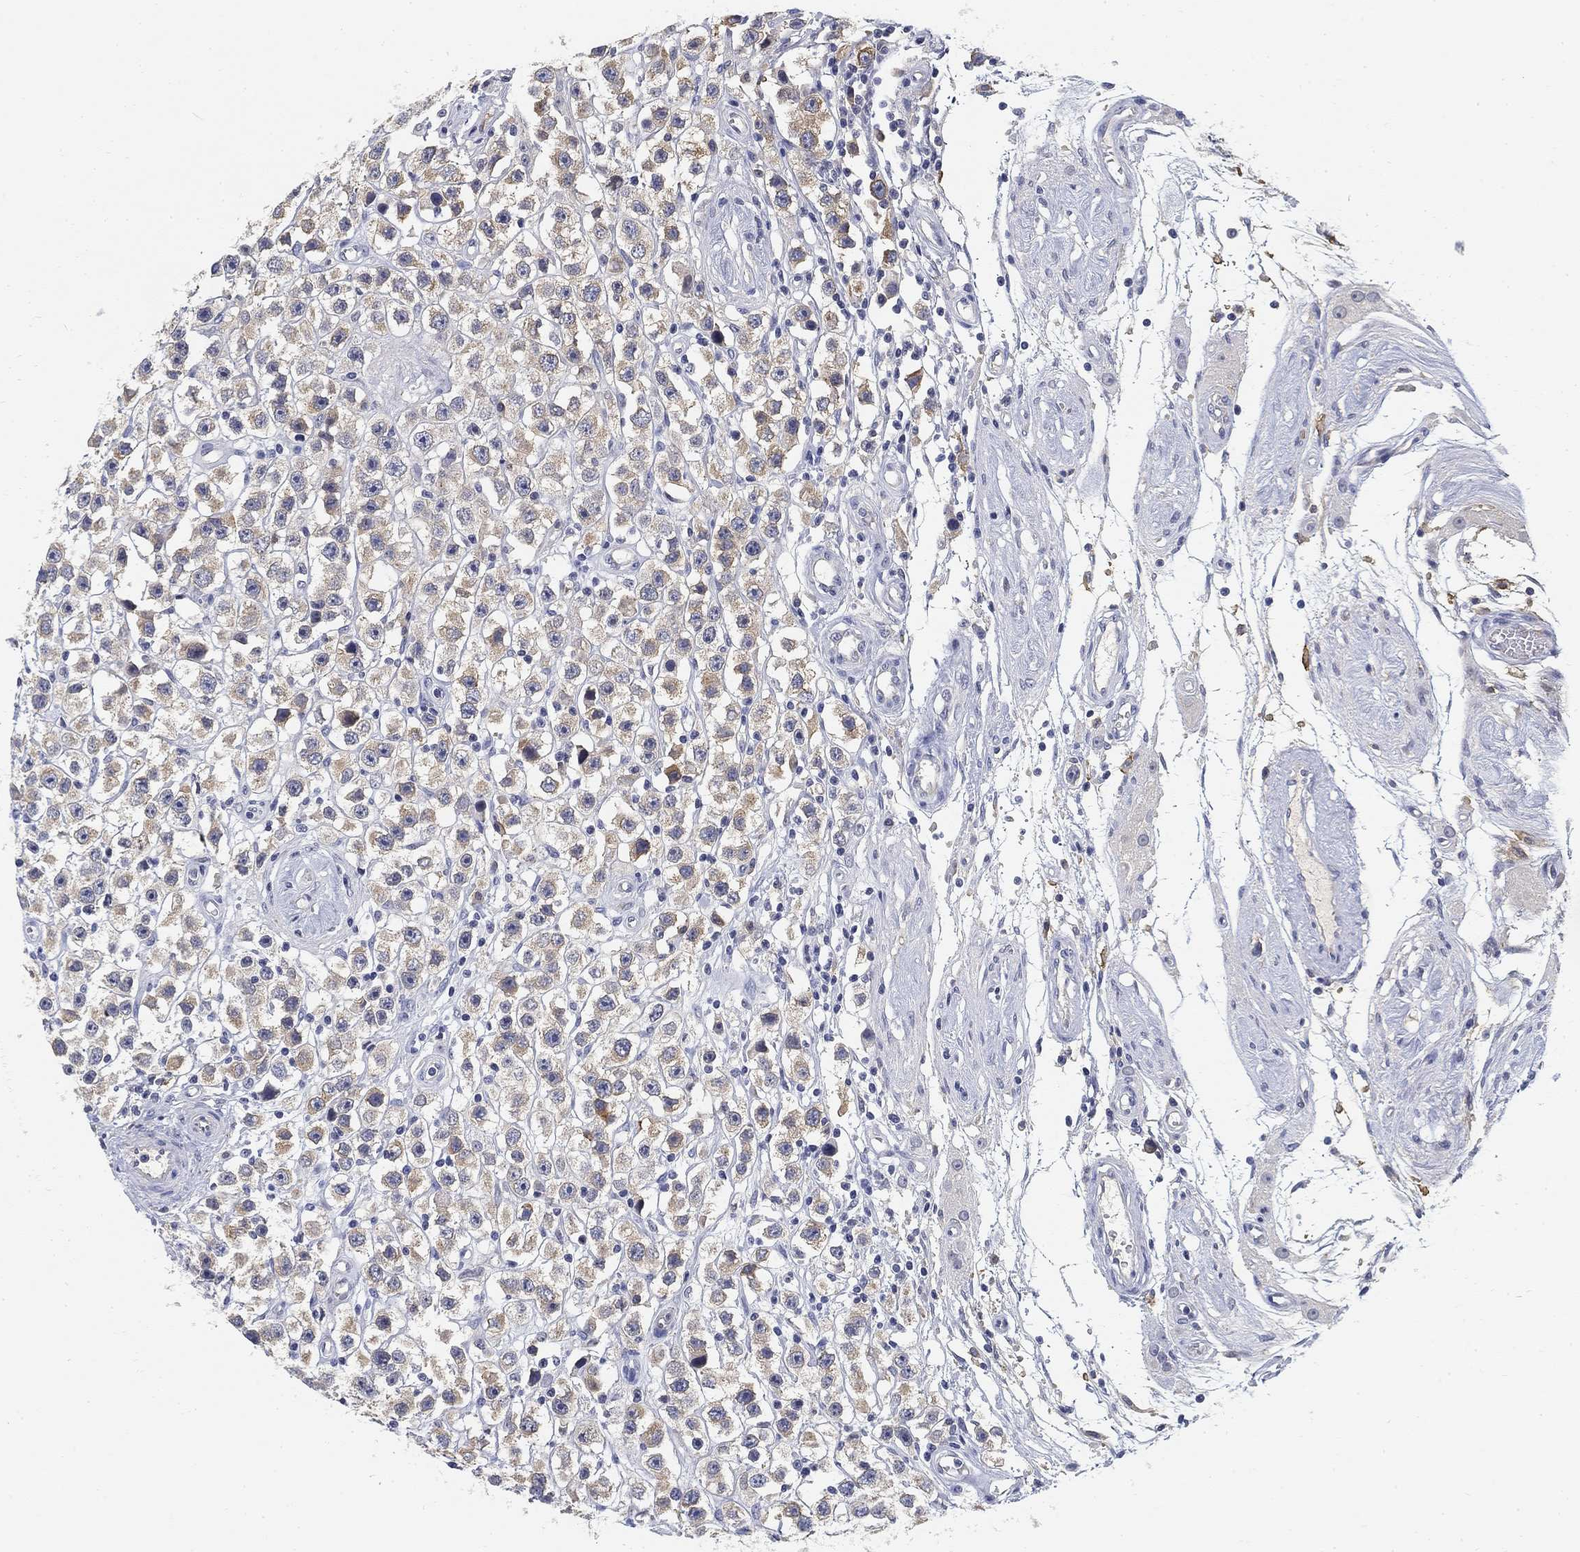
{"staining": {"intensity": "negative", "quantity": "none", "location": "none"}, "tissue": "testis cancer", "cell_type": "Tumor cells", "image_type": "cancer", "snomed": [{"axis": "morphology", "description": "Seminoma, NOS"}, {"axis": "topography", "description": "Testis"}], "caption": "The immunohistochemistry micrograph has no significant positivity in tumor cells of testis seminoma tissue.", "gene": "SLC2A5", "patient": {"sex": "male", "age": 45}}